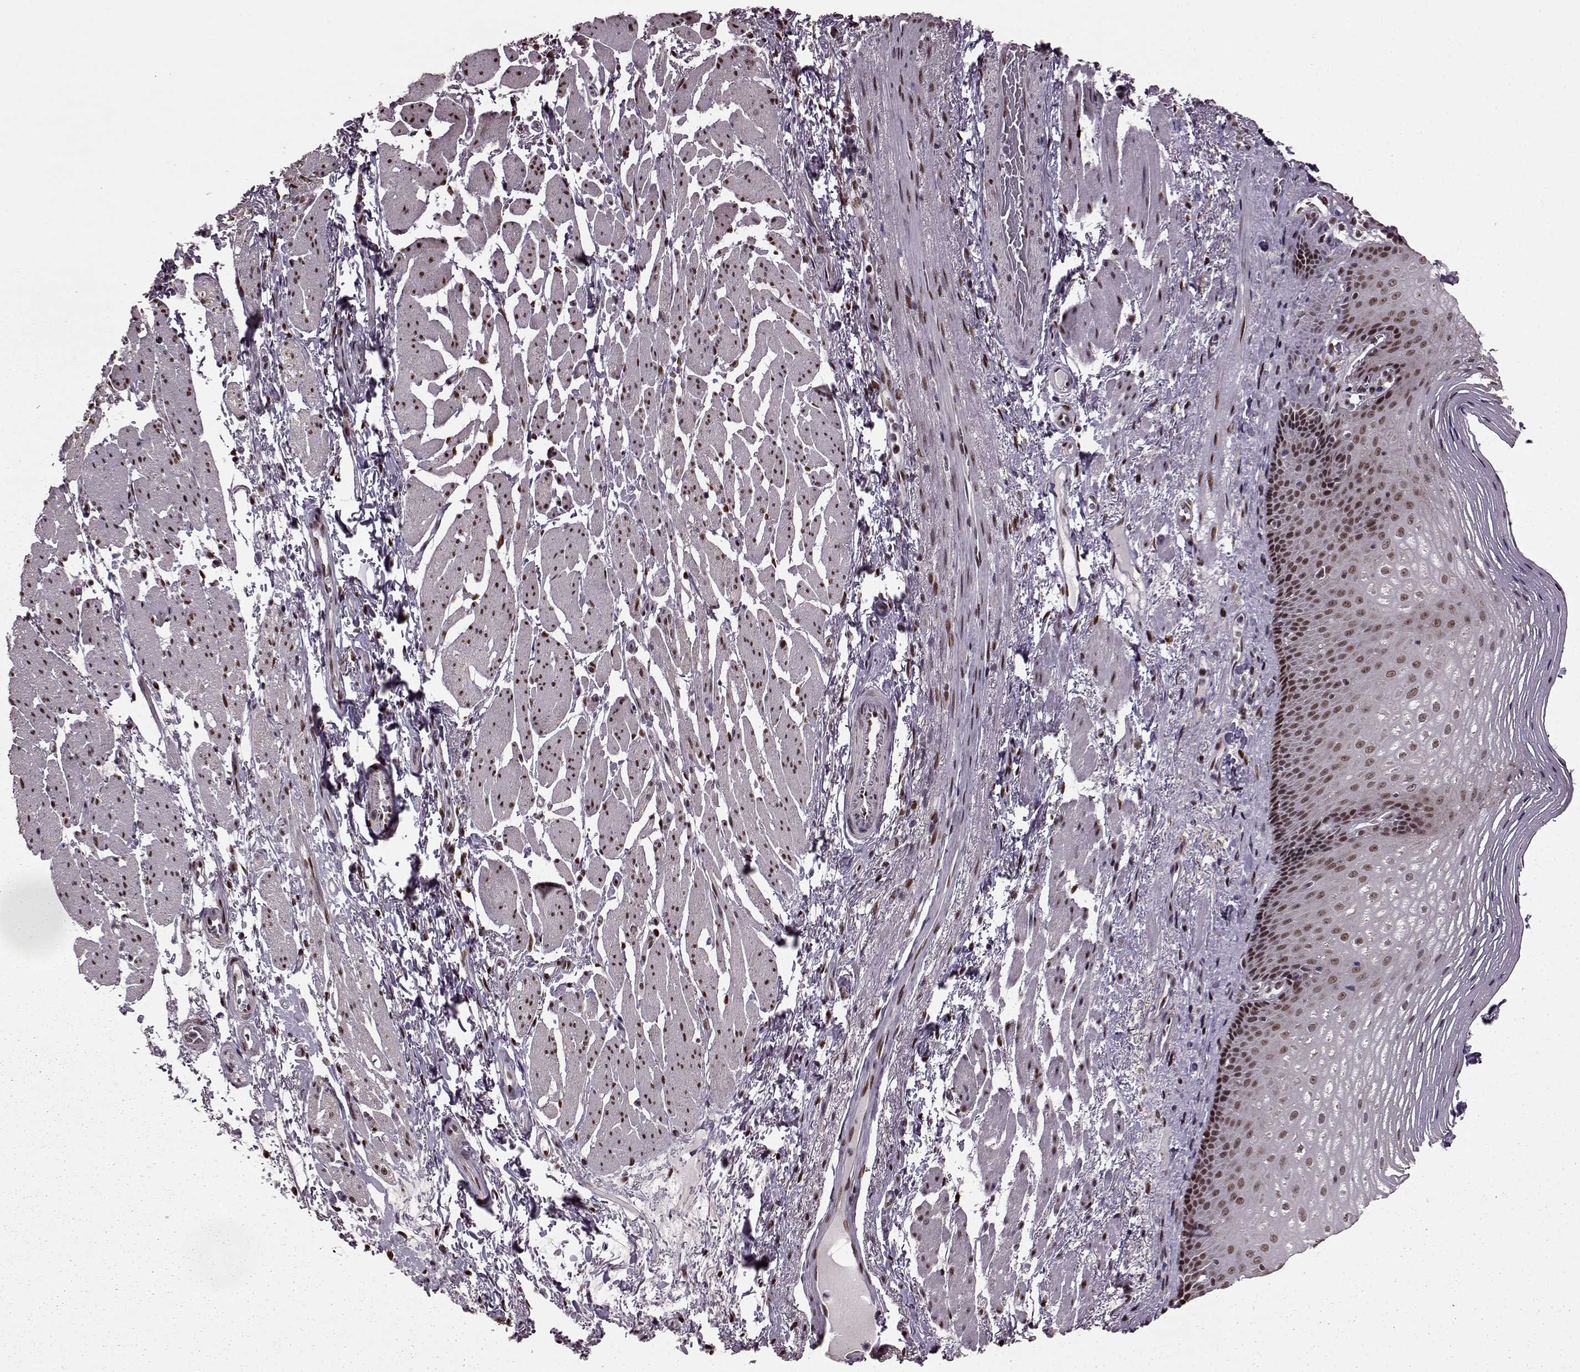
{"staining": {"intensity": "moderate", "quantity": ">75%", "location": "nuclear"}, "tissue": "esophagus", "cell_type": "Squamous epithelial cells", "image_type": "normal", "snomed": [{"axis": "morphology", "description": "Normal tissue, NOS"}, {"axis": "topography", "description": "Esophagus"}], "caption": "Moderate nuclear expression is appreciated in about >75% of squamous epithelial cells in normal esophagus.", "gene": "FTO", "patient": {"sex": "male", "age": 76}}